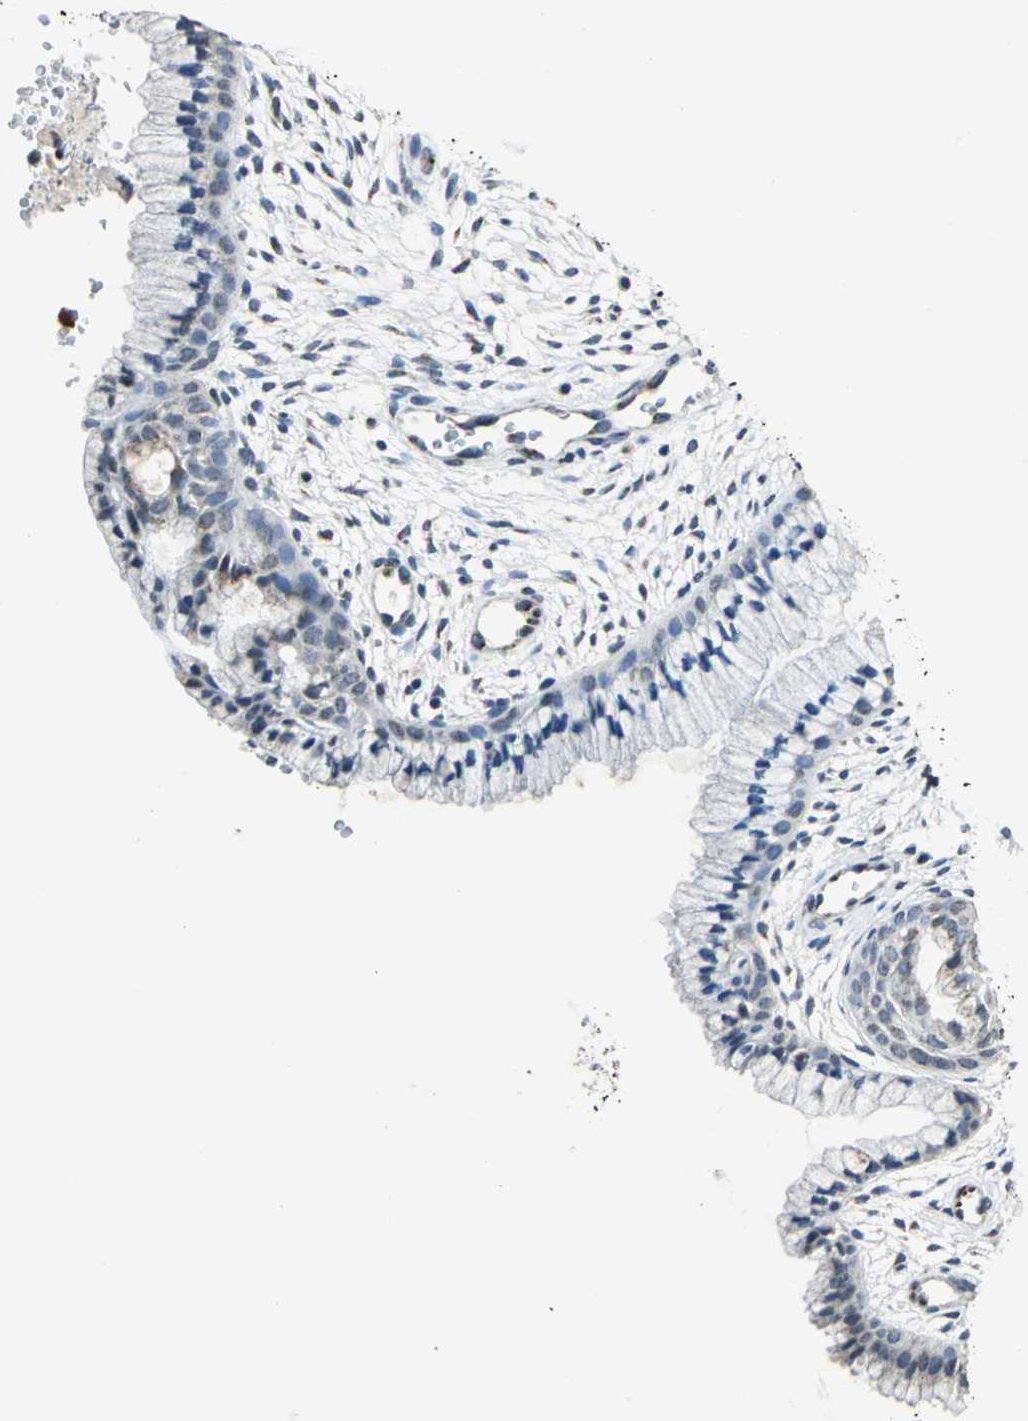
{"staining": {"intensity": "moderate", "quantity": "25%-75%", "location": "cytoplasmic/membranous"}, "tissue": "cervix", "cell_type": "Glandular cells", "image_type": "normal", "snomed": [{"axis": "morphology", "description": "Normal tissue, NOS"}, {"axis": "topography", "description": "Cervix"}], "caption": "This image displays IHC staining of unremarkable human cervix, with medium moderate cytoplasmic/membranous staining in about 25%-75% of glandular cells.", "gene": "TMEM115", "patient": {"sex": "female", "age": 39}}